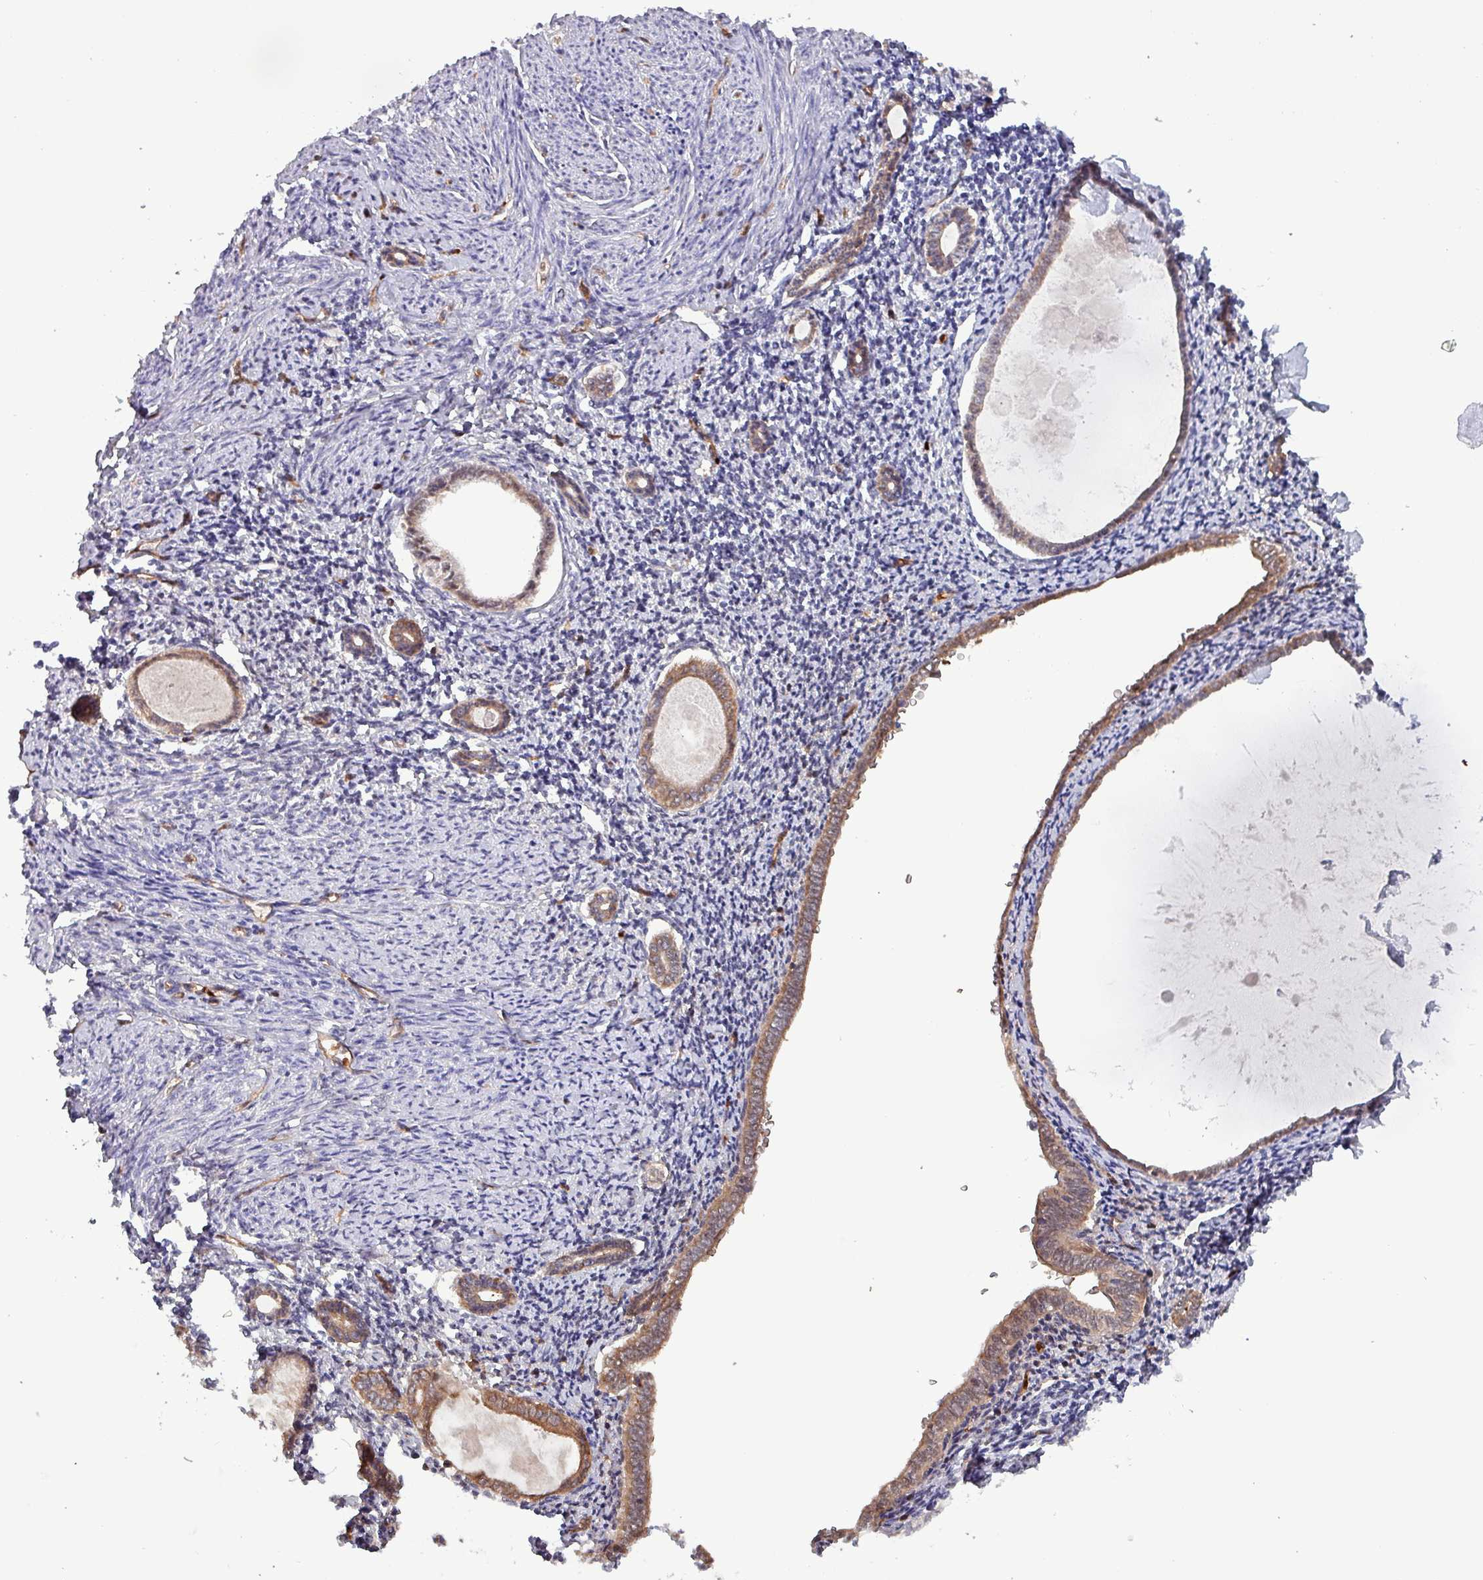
{"staining": {"intensity": "moderate", "quantity": "<25%", "location": "cytoplasmic/membranous,nuclear"}, "tissue": "endometrium", "cell_type": "Cells in endometrial stroma", "image_type": "normal", "snomed": [{"axis": "morphology", "description": "Normal tissue, NOS"}, {"axis": "topography", "description": "Endometrium"}], "caption": "Endometrium was stained to show a protein in brown. There is low levels of moderate cytoplasmic/membranous,nuclear positivity in approximately <25% of cells in endometrial stroma.", "gene": "PSMB8", "patient": {"sex": "female", "age": 63}}